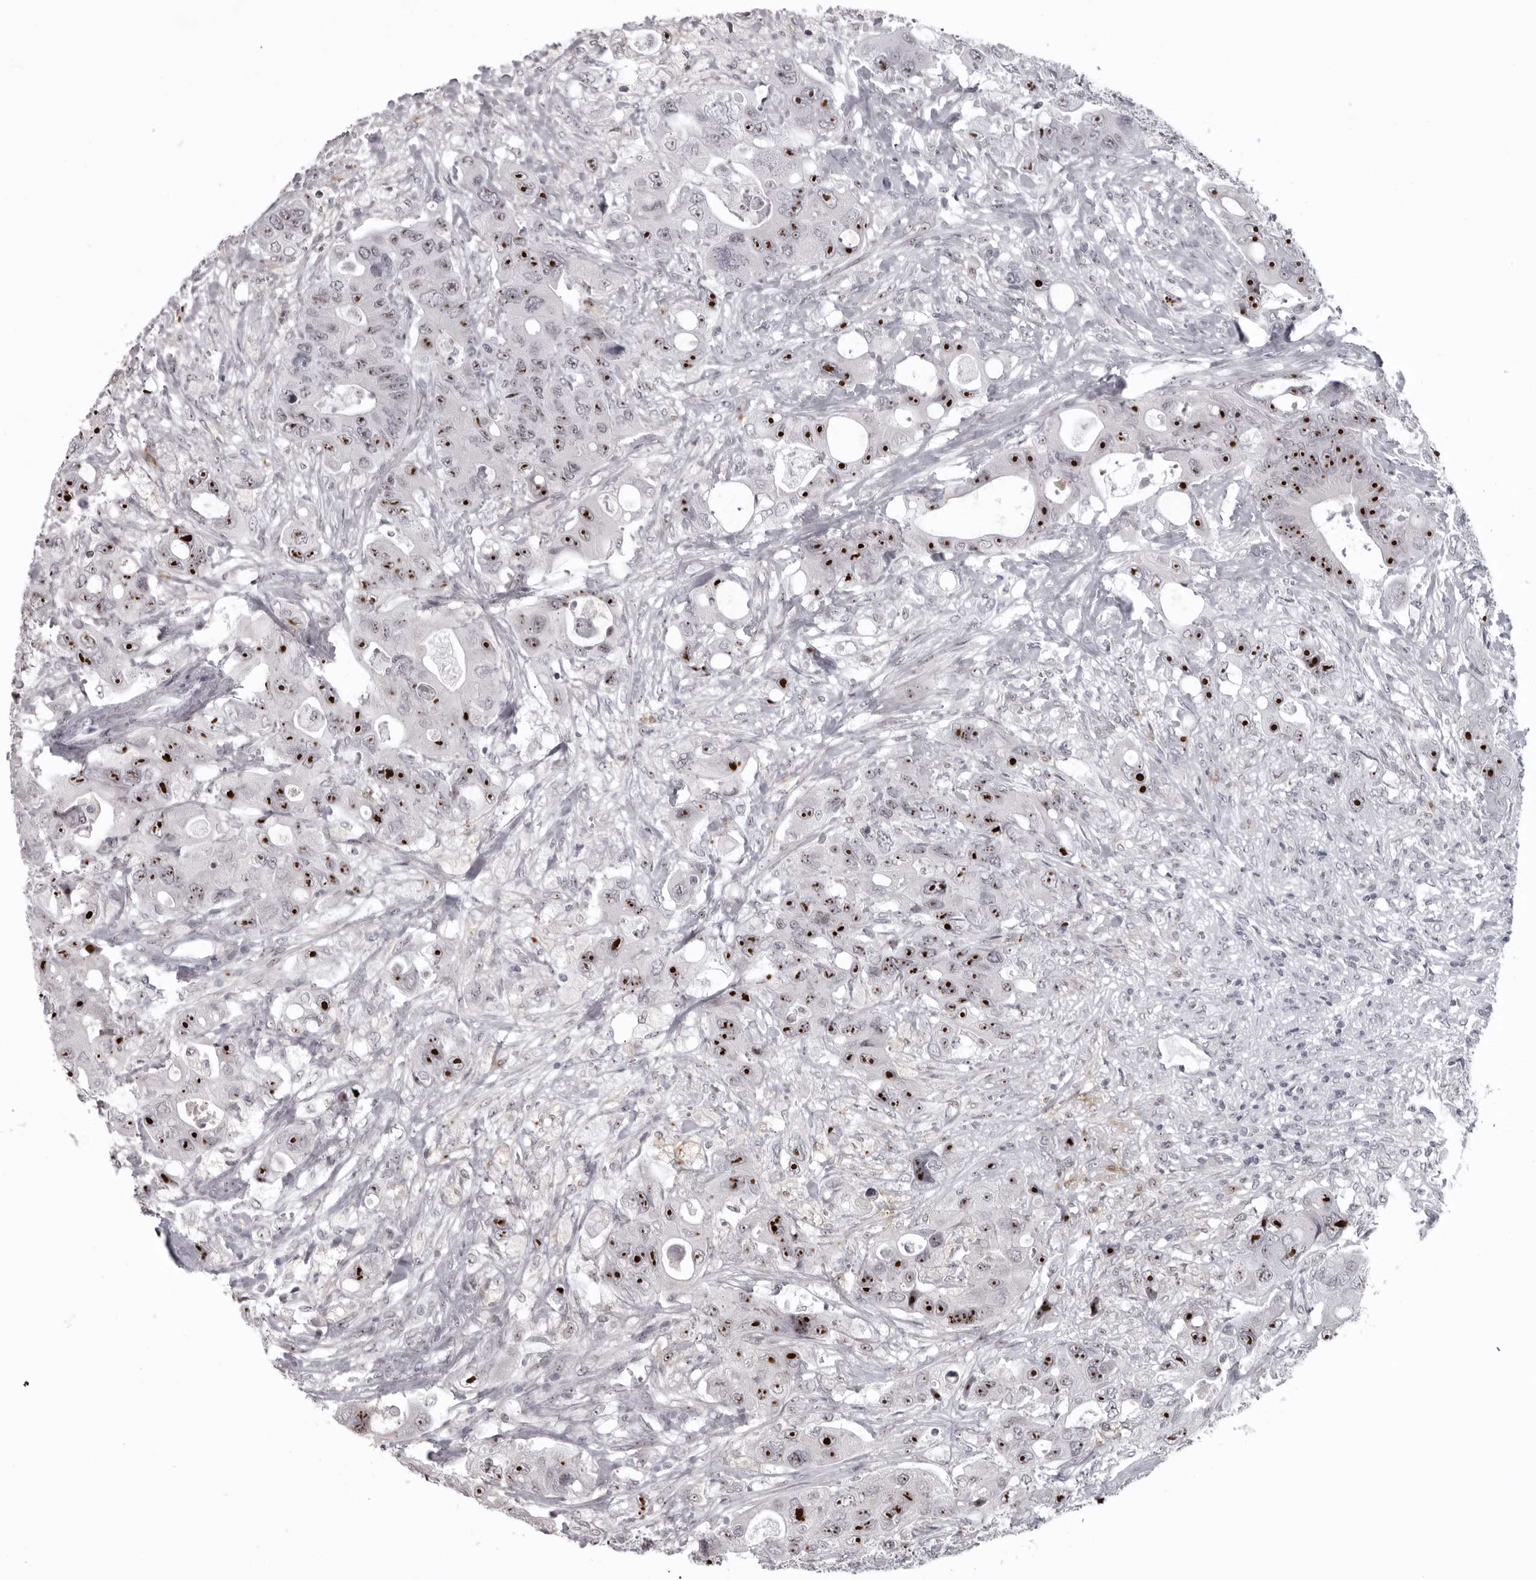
{"staining": {"intensity": "strong", "quantity": ">75%", "location": "nuclear"}, "tissue": "colorectal cancer", "cell_type": "Tumor cells", "image_type": "cancer", "snomed": [{"axis": "morphology", "description": "Adenocarcinoma, NOS"}, {"axis": "topography", "description": "Colon"}], "caption": "IHC (DAB) staining of human adenocarcinoma (colorectal) reveals strong nuclear protein positivity in about >75% of tumor cells. The staining was performed using DAB (3,3'-diaminobenzidine), with brown indicating positive protein expression. Nuclei are stained blue with hematoxylin.", "gene": "HELZ", "patient": {"sex": "female", "age": 46}}